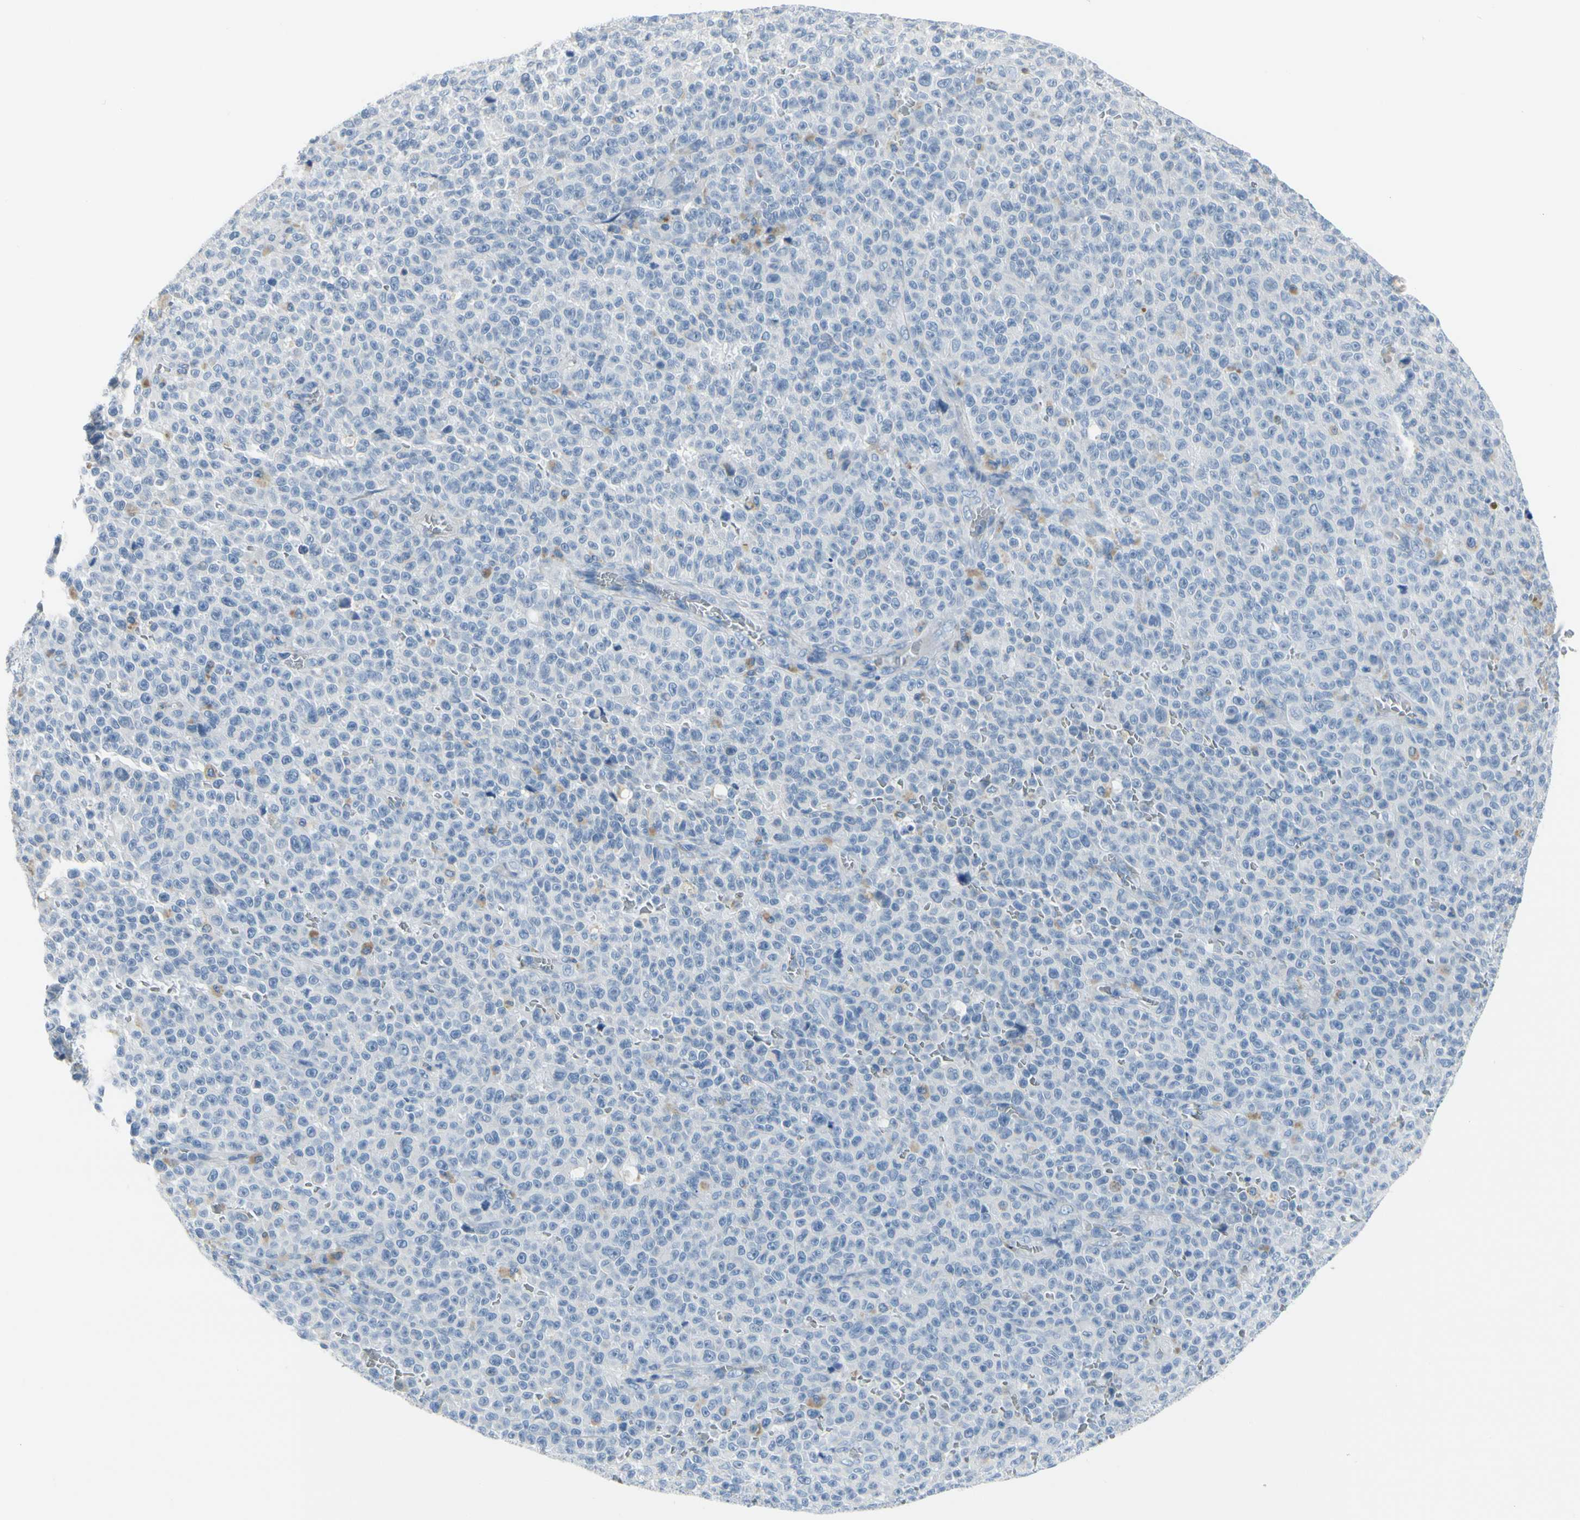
{"staining": {"intensity": "negative", "quantity": "none", "location": "none"}, "tissue": "melanoma", "cell_type": "Tumor cells", "image_type": "cancer", "snomed": [{"axis": "morphology", "description": "Malignant melanoma, NOS"}, {"axis": "topography", "description": "Skin"}], "caption": "An immunohistochemistry (IHC) micrograph of malignant melanoma is shown. There is no staining in tumor cells of malignant melanoma. (DAB immunohistochemistry with hematoxylin counter stain).", "gene": "MUC5B", "patient": {"sex": "female", "age": 82}}